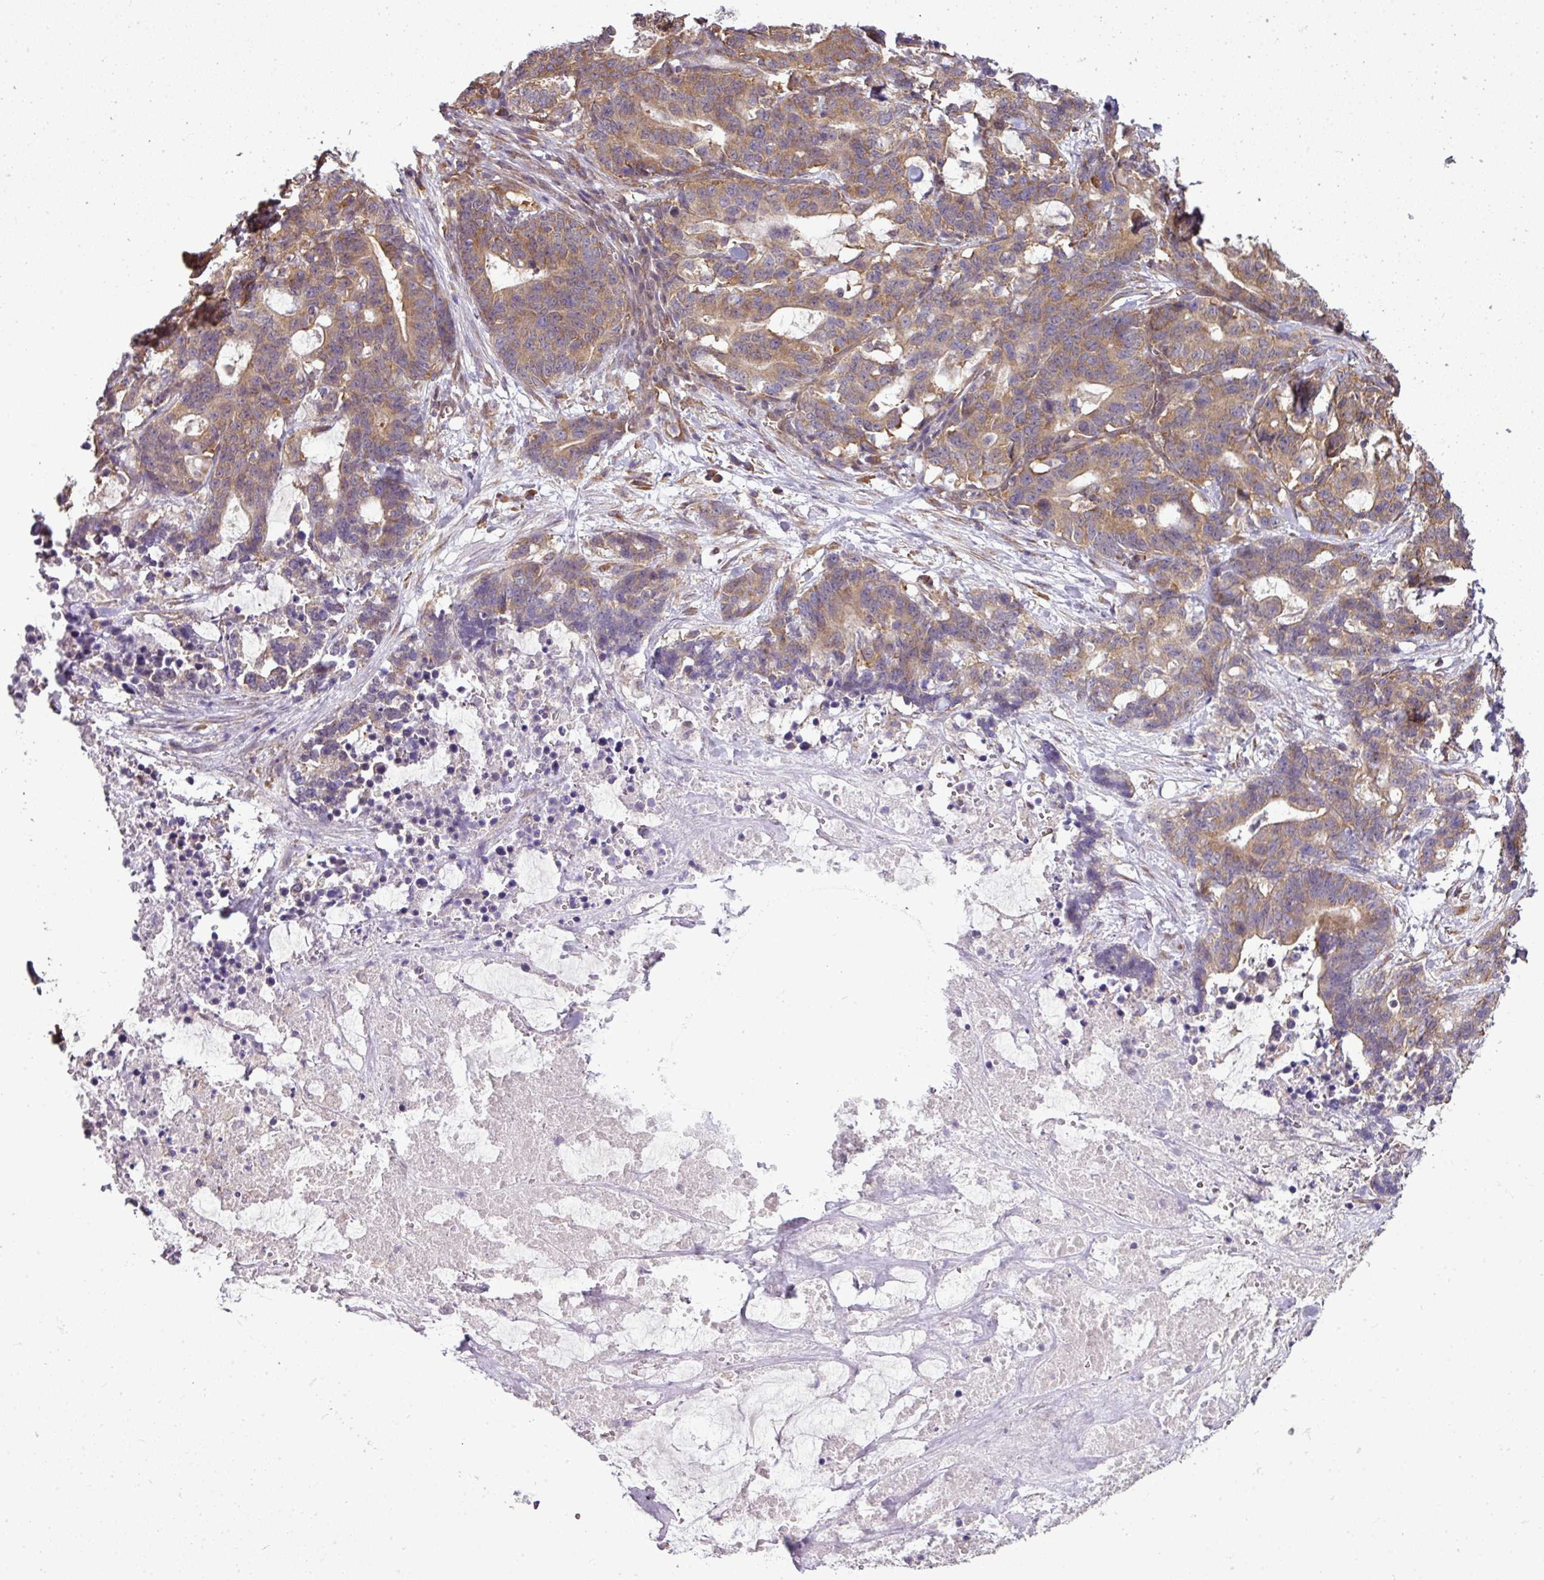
{"staining": {"intensity": "moderate", "quantity": ">75%", "location": "cytoplasmic/membranous"}, "tissue": "stomach cancer", "cell_type": "Tumor cells", "image_type": "cancer", "snomed": [{"axis": "morphology", "description": "Normal tissue, NOS"}, {"axis": "morphology", "description": "Adenocarcinoma, NOS"}, {"axis": "topography", "description": "Stomach"}], "caption": "The micrograph exhibits a brown stain indicating the presence of a protein in the cytoplasmic/membranous of tumor cells in adenocarcinoma (stomach). Immunohistochemistry (ihc) stains the protein in brown and the nuclei are stained blue.", "gene": "RBM4B", "patient": {"sex": "female", "age": 64}}